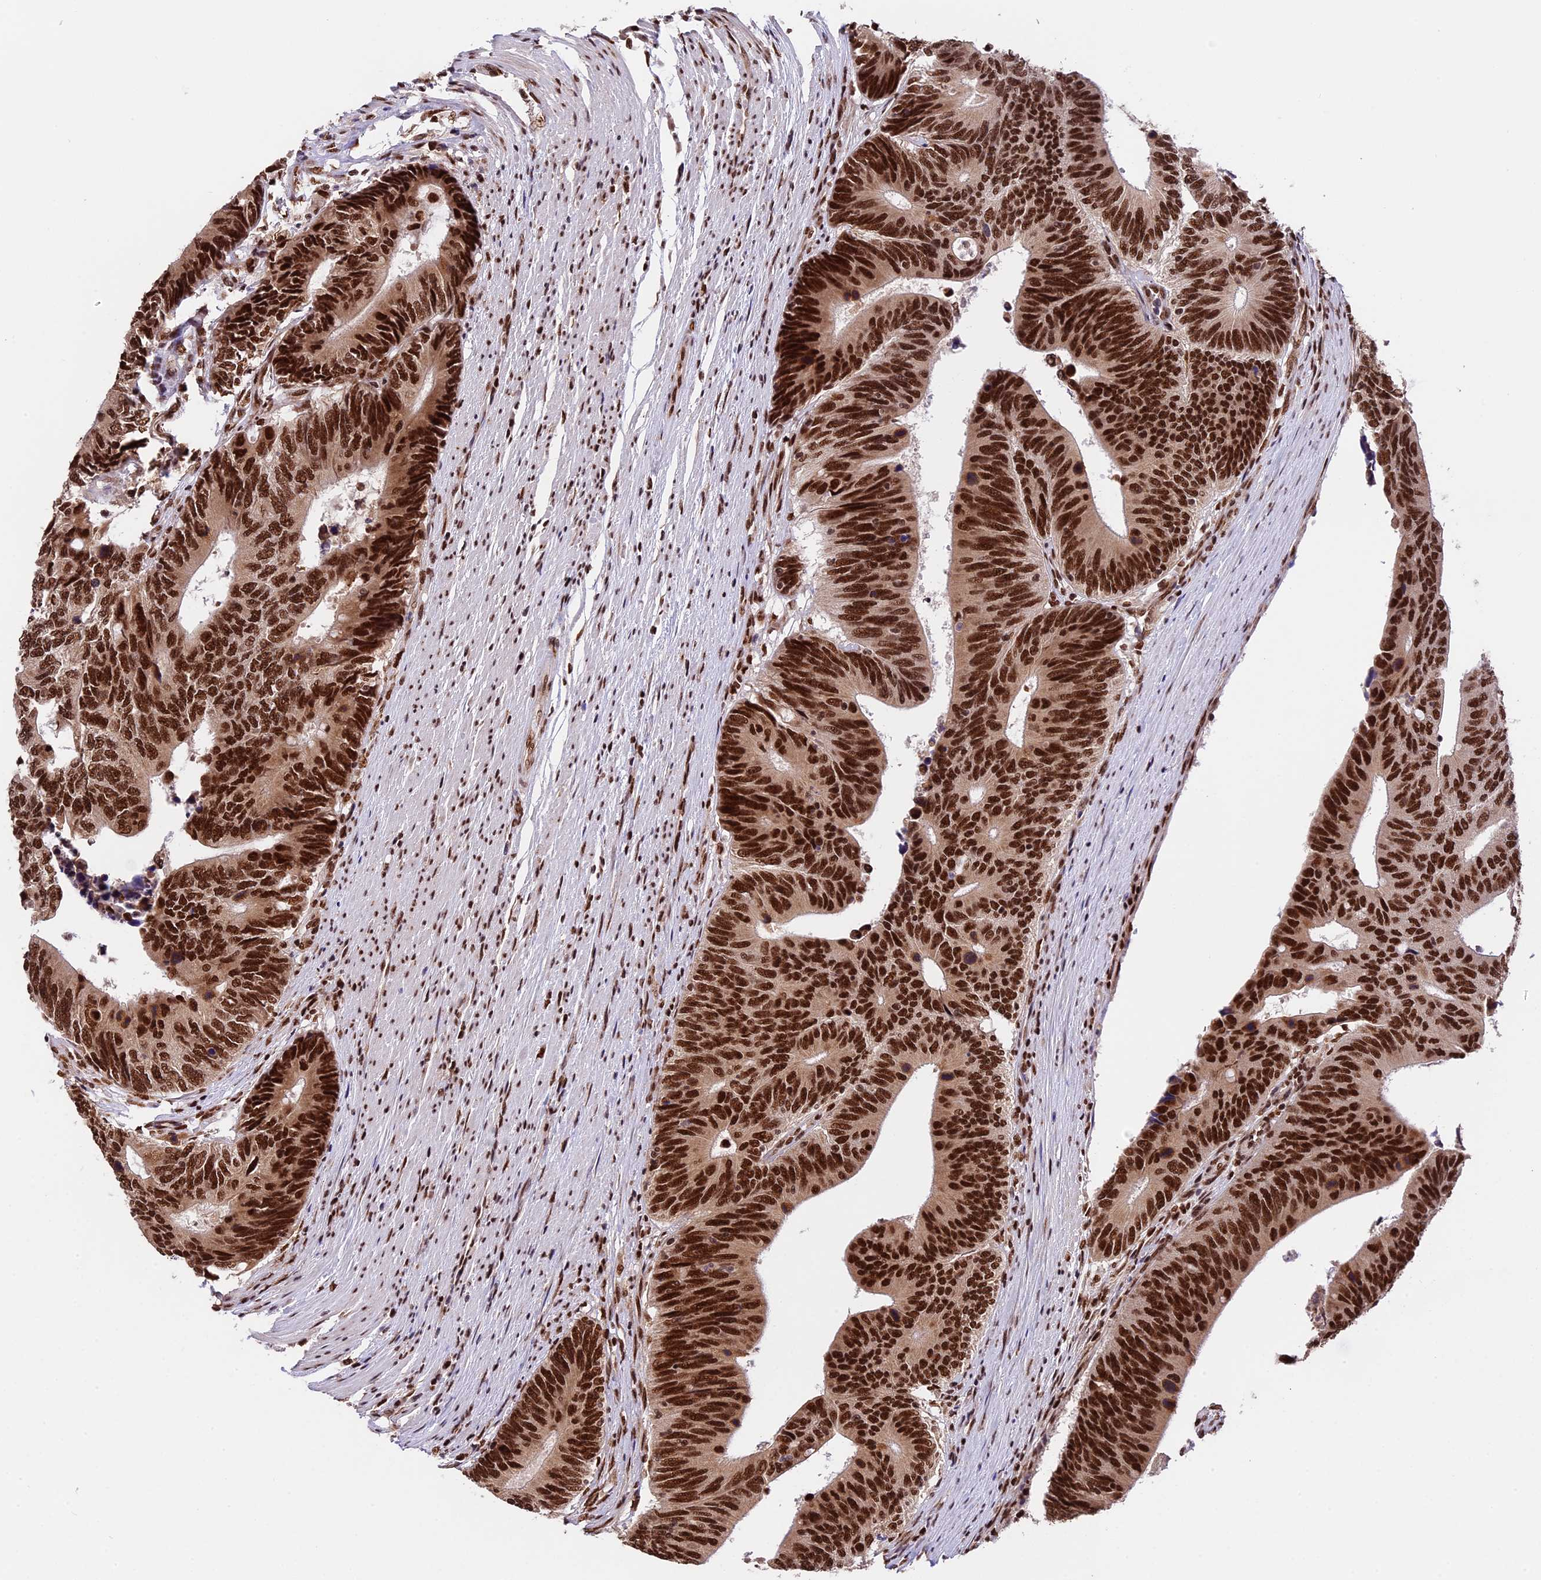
{"staining": {"intensity": "strong", "quantity": ">75%", "location": "nuclear"}, "tissue": "colorectal cancer", "cell_type": "Tumor cells", "image_type": "cancer", "snomed": [{"axis": "morphology", "description": "Adenocarcinoma, NOS"}, {"axis": "topography", "description": "Colon"}], "caption": "Colorectal adenocarcinoma tissue displays strong nuclear expression in approximately >75% of tumor cells The protein of interest is stained brown, and the nuclei are stained in blue (DAB (3,3'-diaminobenzidine) IHC with brightfield microscopy, high magnification).", "gene": "RAMAC", "patient": {"sex": "male", "age": 87}}